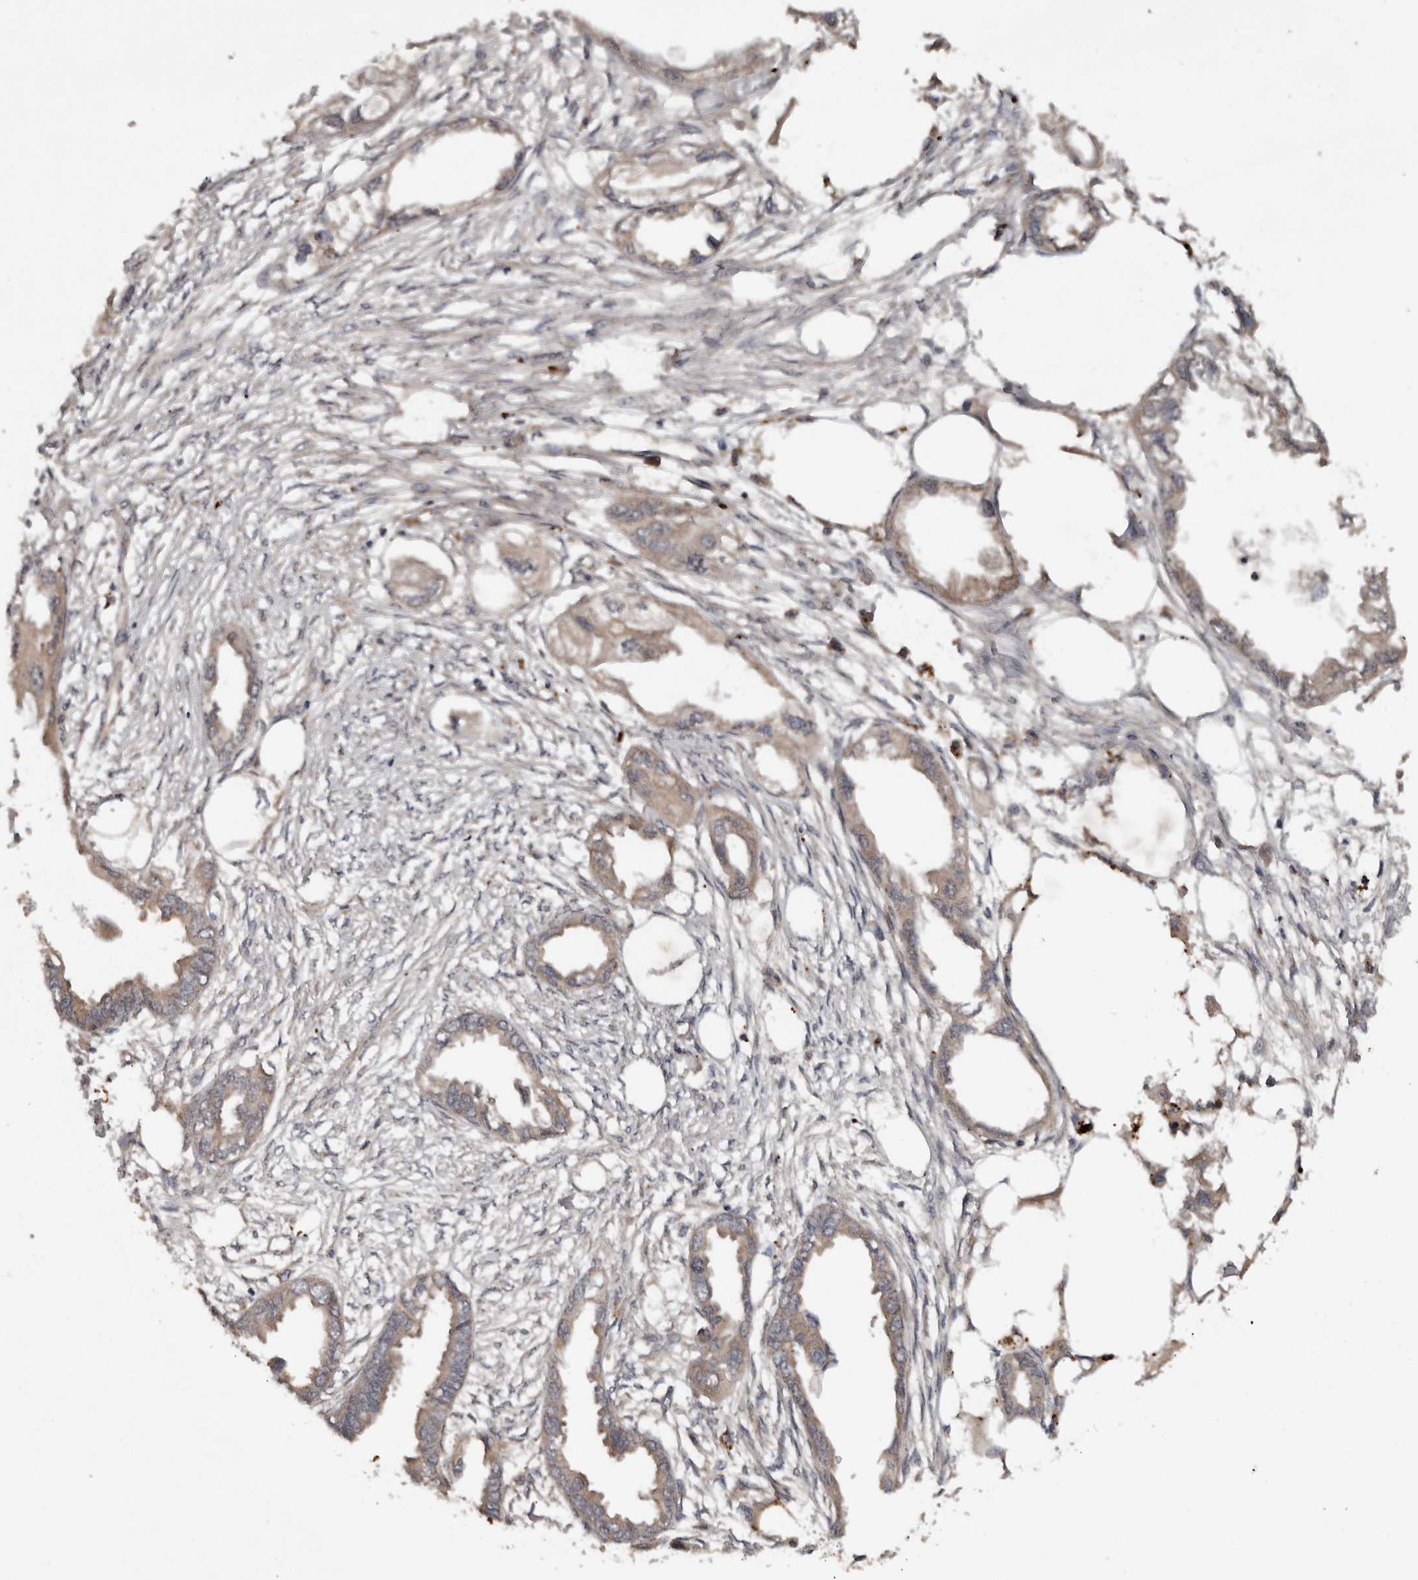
{"staining": {"intensity": "weak", "quantity": ">75%", "location": "cytoplasmic/membranous"}, "tissue": "endometrial cancer", "cell_type": "Tumor cells", "image_type": "cancer", "snomed": [{"axis": "morphology", "description": "Adenocarcinoma, NOS"}, {"axis": "morphology", "description": "Adenocarcinoma, metastatic, NOS"}, {"axis": "topography", "description": "Adipose tissue"}, {"axis": "topography", "description": "Endometrium"}], "caption": "Immunohistochemical staining of adenocarcinoma (endometrial) displays low levels of weak cytoplasmic/membranous protein staining in about >75% of tumor cells. The protein of interest is stained brown, and the nuclei are stained in blue (DAB (3,3'-diaminobenzidine) IHC with brightfield microscopy, high magnification).", "gene": "DNAJB4", "patient": {"sex": "female", "age": 67}}